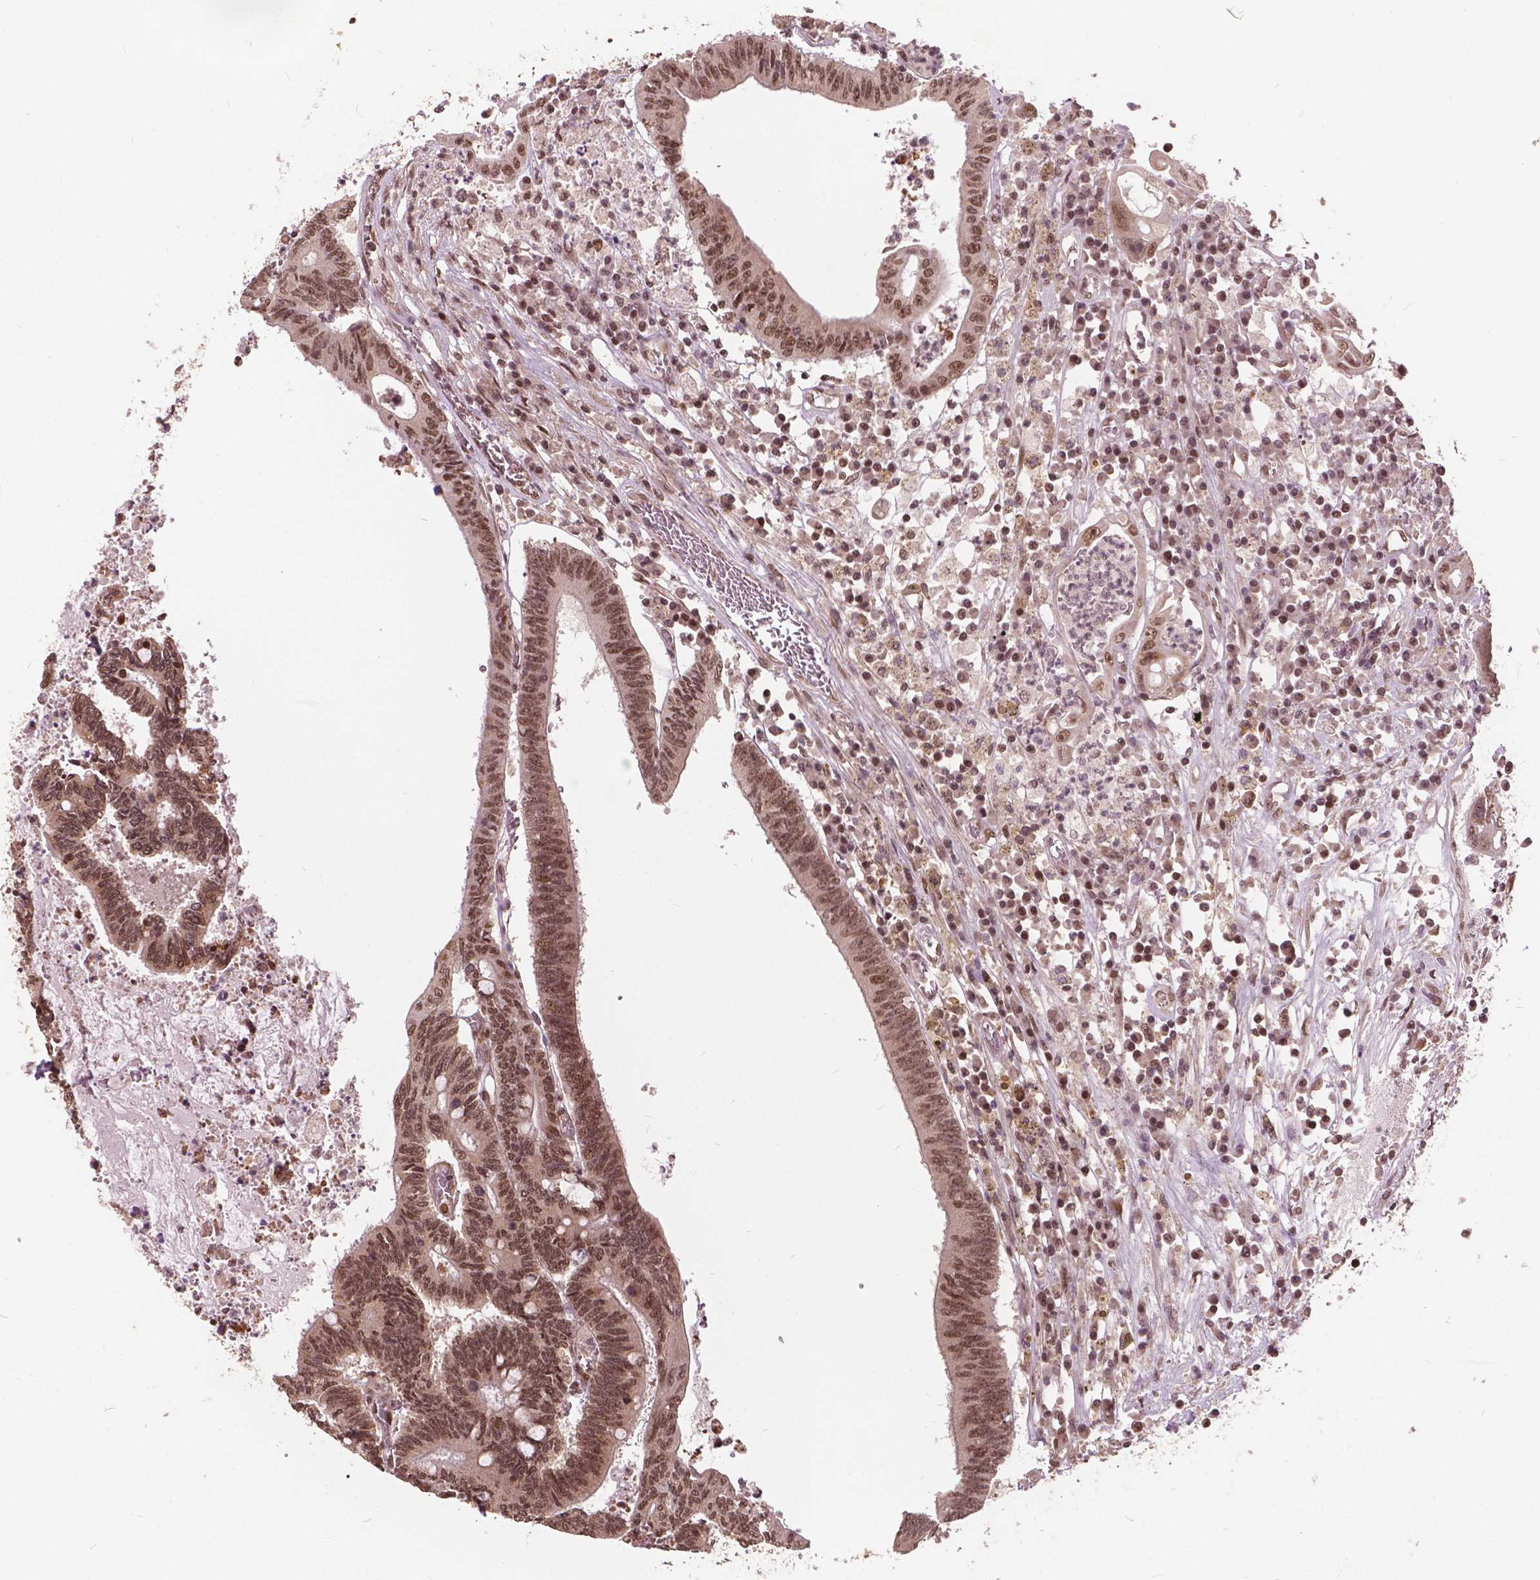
{"staining": {"intensity": "moderate", "quantity": ">75%", "location": "nuclear"}, "tissue": "colorectal cancer", "cell_type": "Tumor cells", "image_type": "cancer", "snomed": [{"axis": "morphology", "description": "Adenocarcinoma, NOS"}, {"axis": "topography", "description": "Rectum"}], "caption": "There is medium levels of moderate nuclear expression in tumor cells of colorectal cancer, as demonstrated by immunohistochemical staining (brown color).", "gene": "GPS2", "patient": {"sex": "male", "age": 54}}